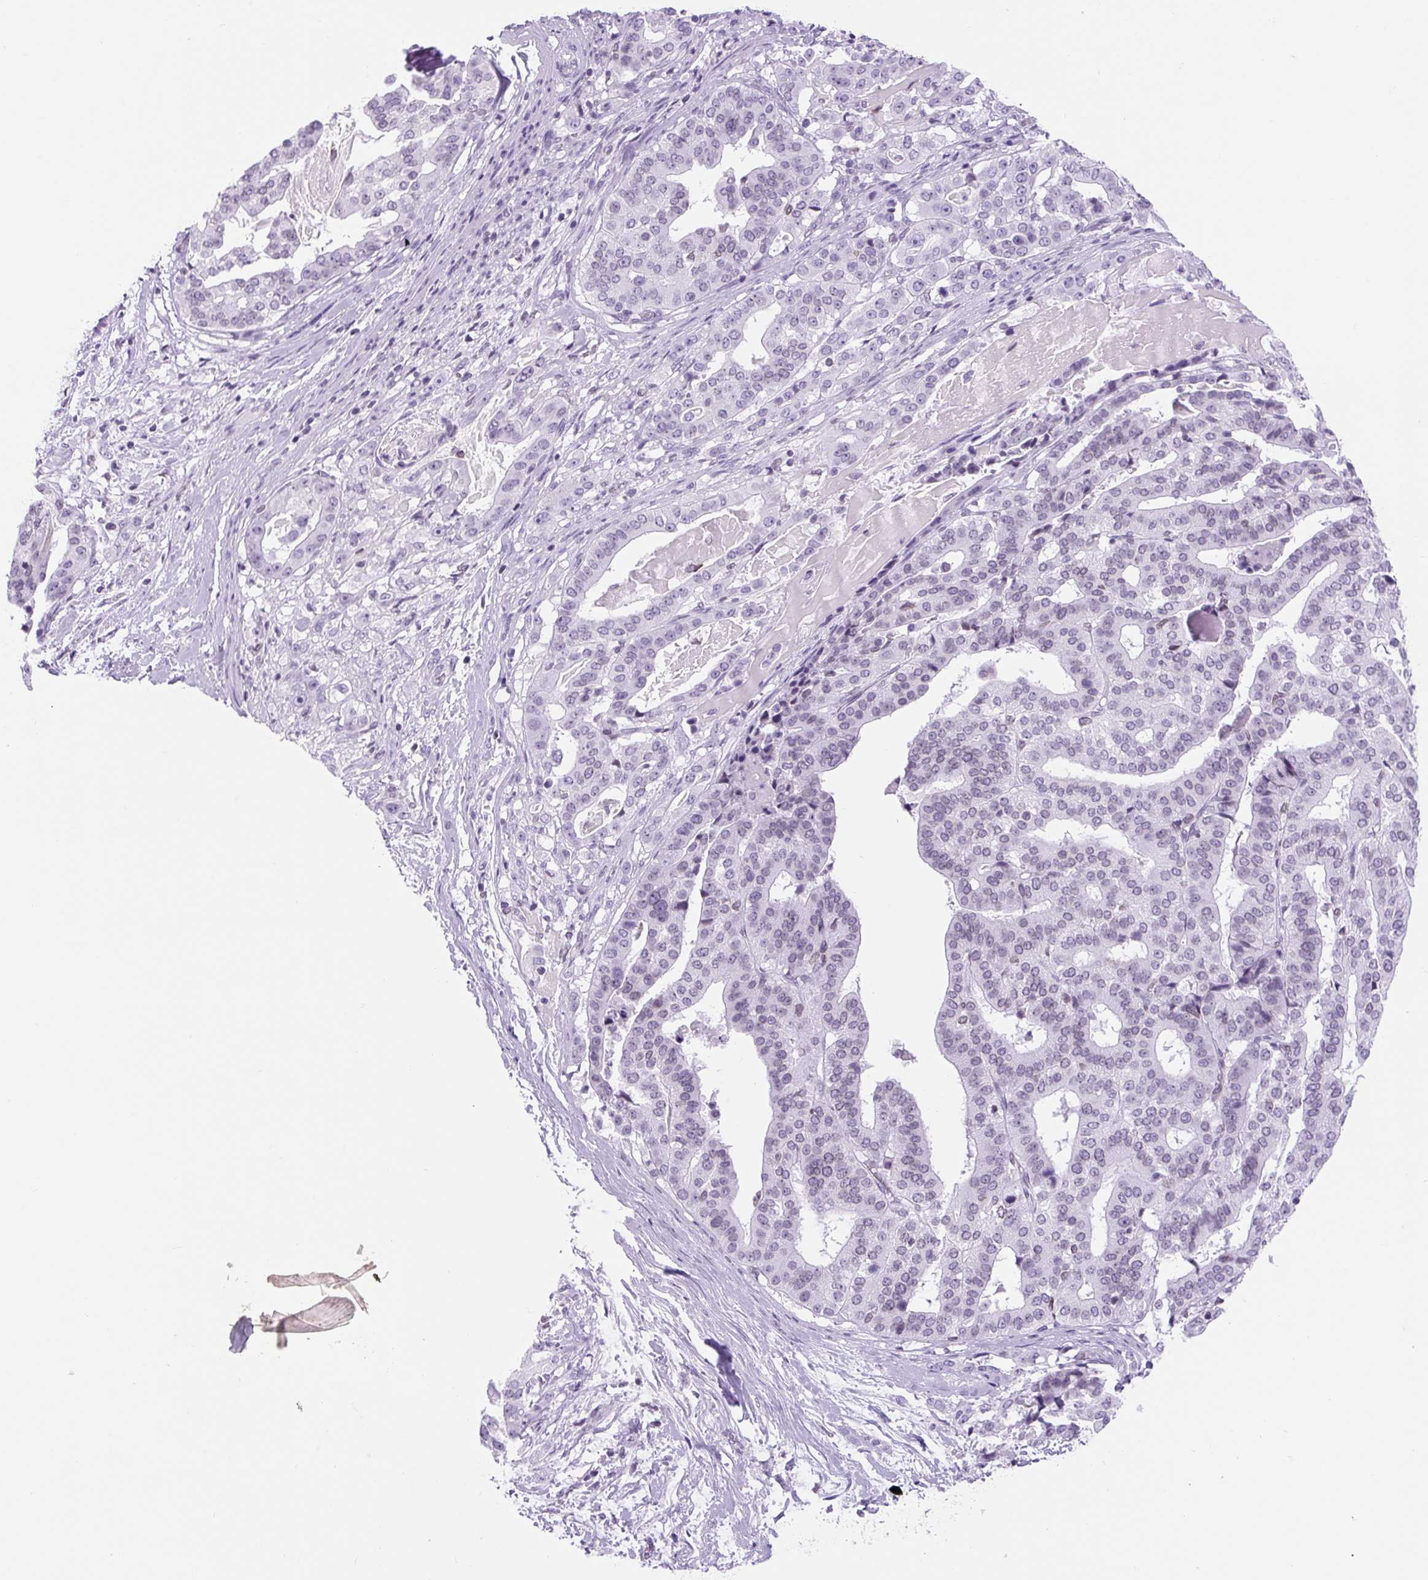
{"staining": {"intensity": "negative", "quantity": "none", "location": "none"}, "tissue": "stomach cancer", "cell_type": "Tumor cells", "image_type": "cancer", "snomed": [{"axis": "morphology", "description": "Adenocarcinoma, NOS"}, {"axis": "topography", "description": "Stomach"}], "caption": "Image shows no protein positivity in tumor cells of stomach cancer (adenocarcinoma) tissue.", "gene": "VPREB1", "patient": {"sex": "male", "age": 48}}